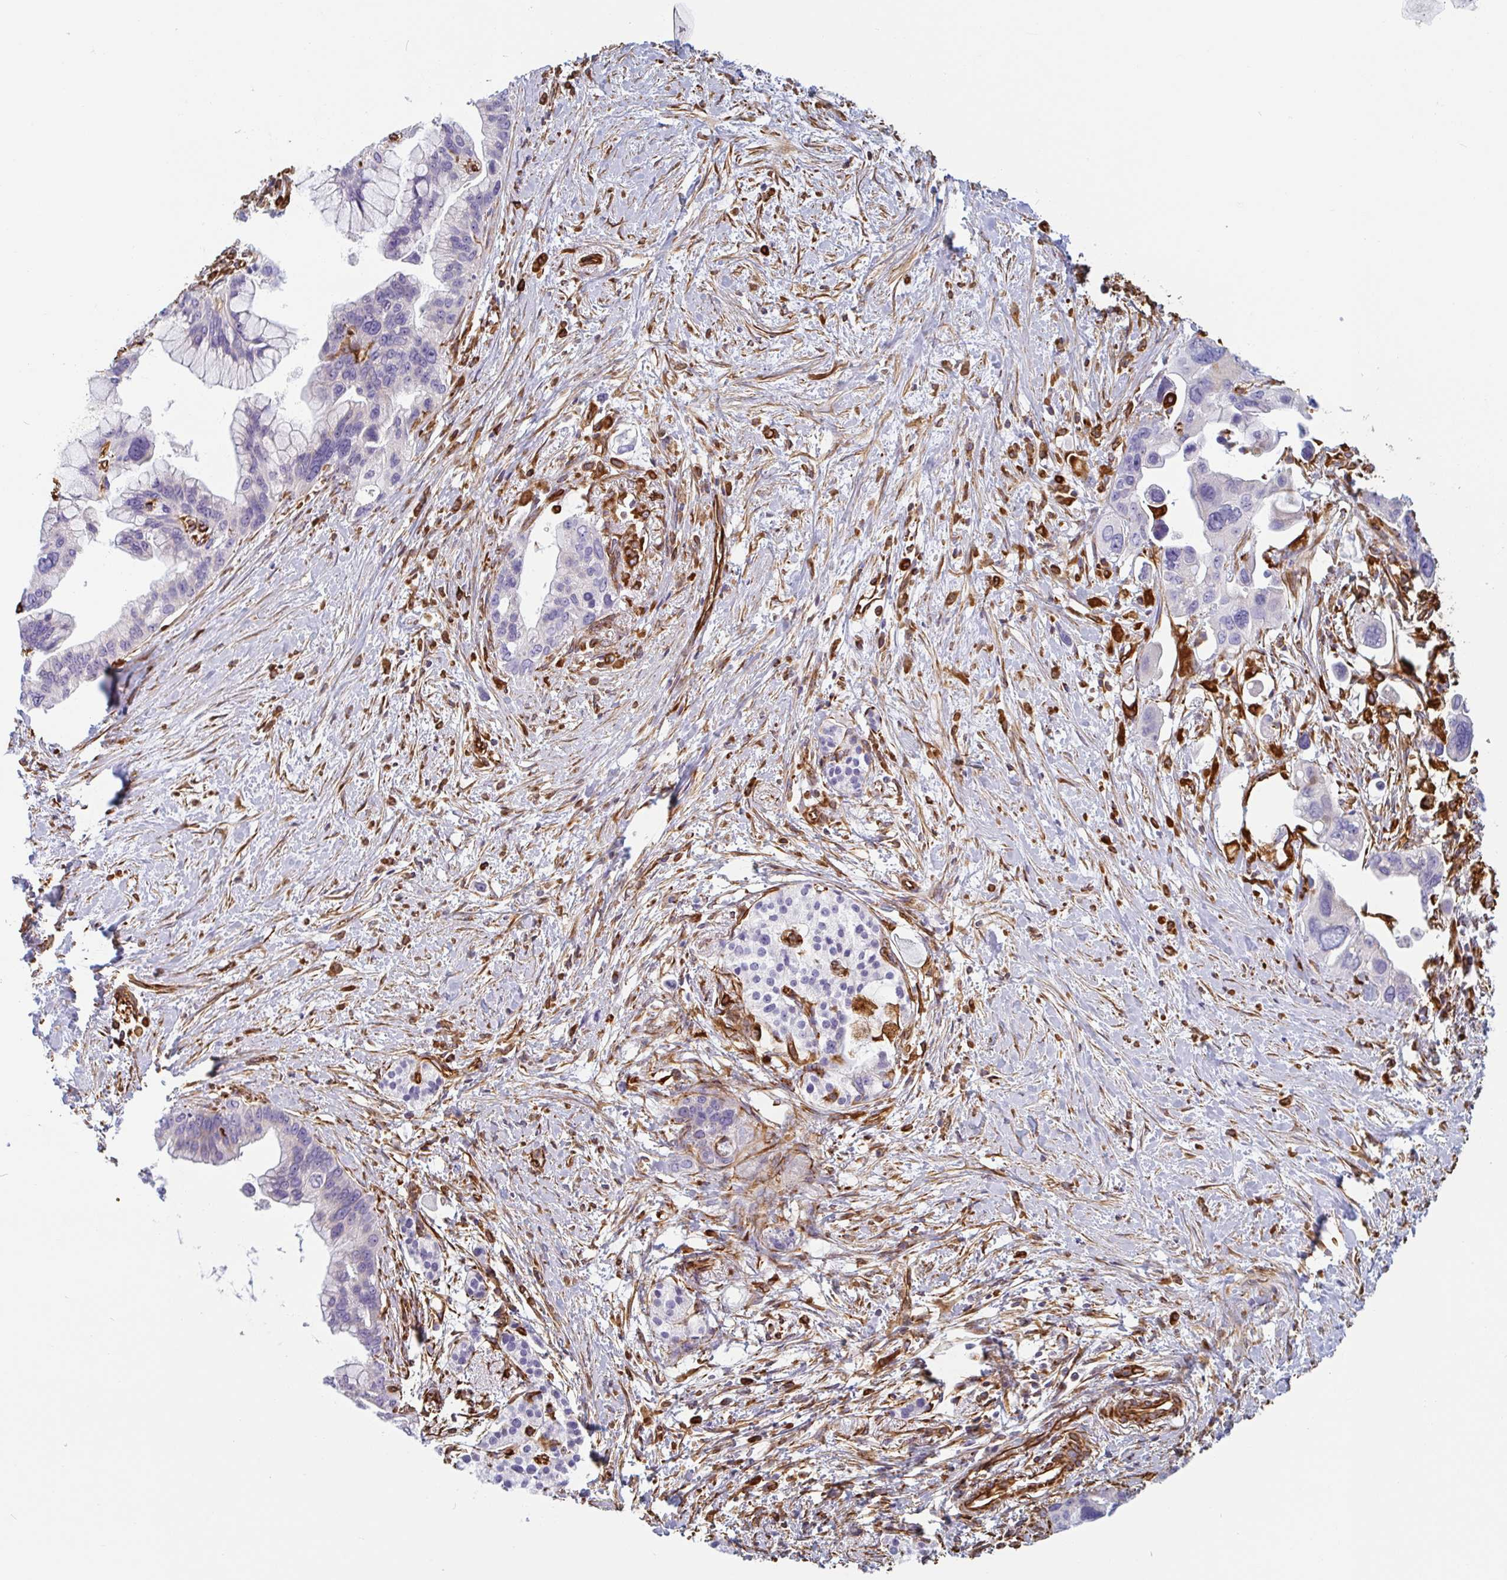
{"staining": {"intensity": "negative", "quantity": "none", "location": "none"}, "tissue": "pancreatic cancer", "cell_type": "Tumor cells", "image_type": "cancer", "snomed": [{"axis": "morphology", "description": "Adenocarcinoma, NOS"}, {"axis": "topography", "description": "Pancreas"}], "caption": "Immunohistochemistry (IHC) of human pancreatic cancer reveals no expression in tumor cells.", "gene": "PPFIA1", "patient": {"sex": "female", "age": 83}}